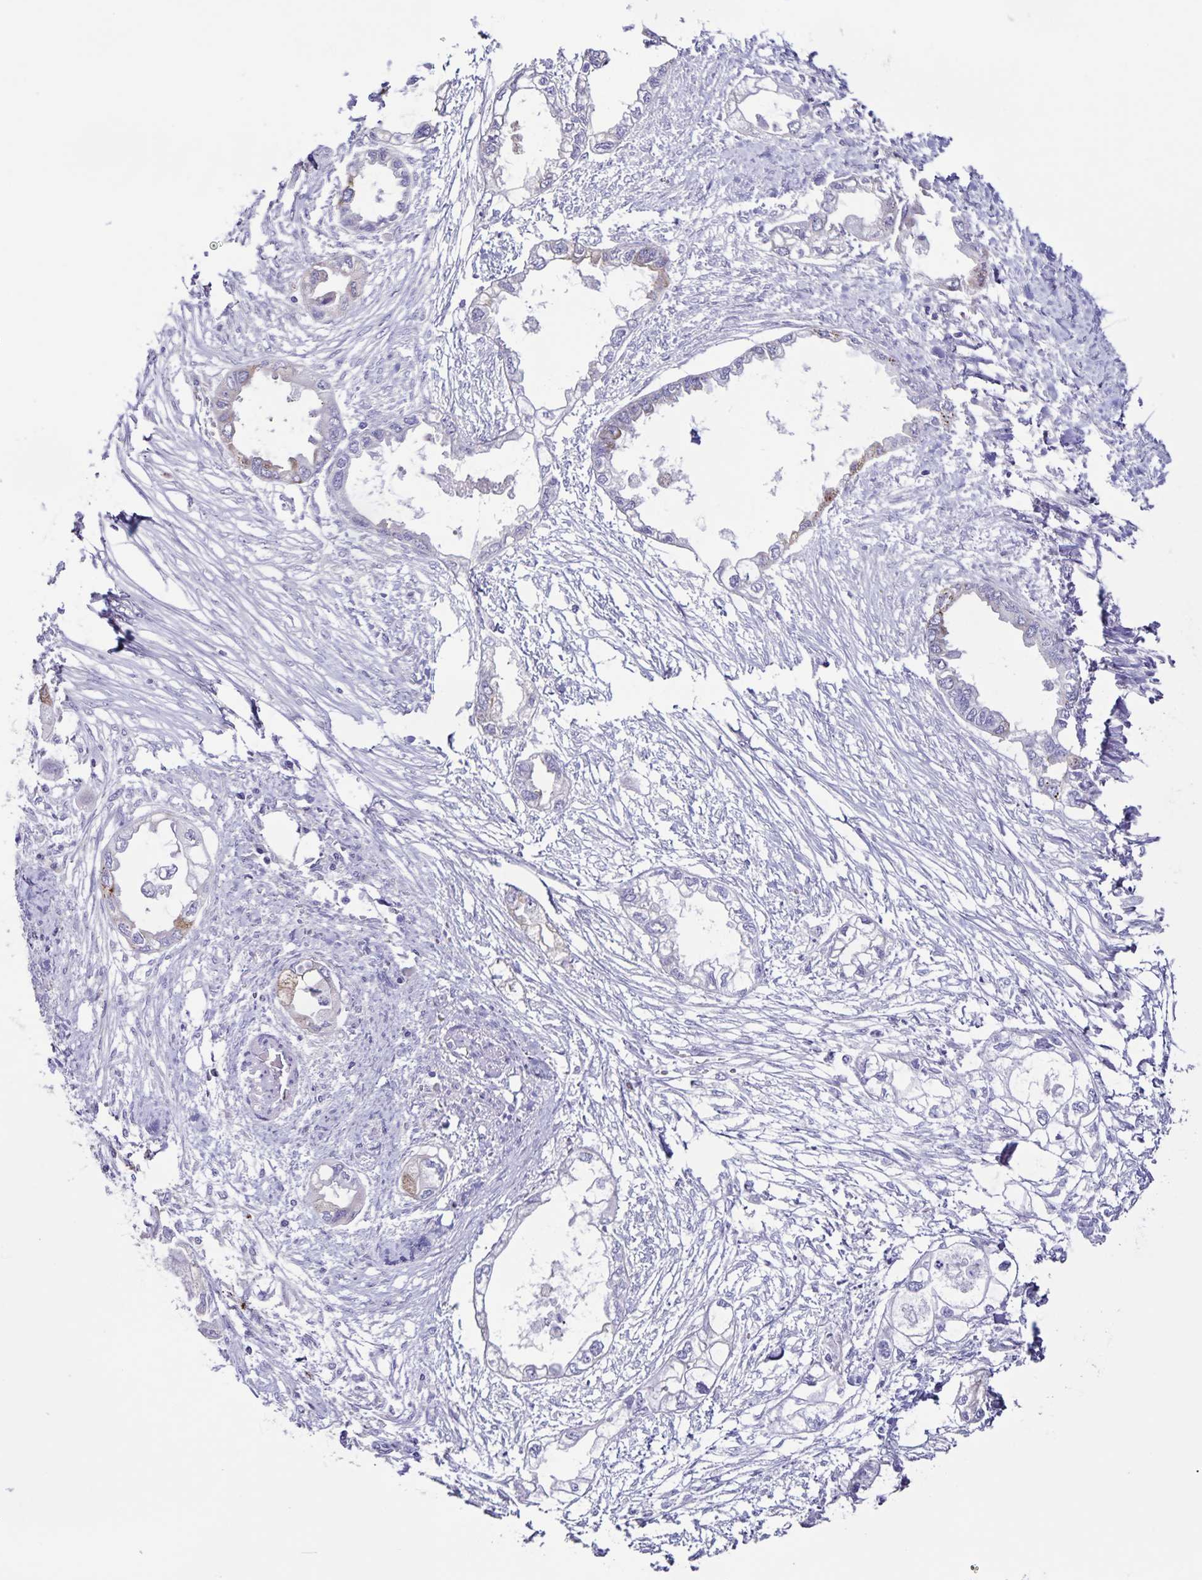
{"staining": {"intensity": "weak", "quantity": "<25%", "location": "cytoplasmic/membranous"}, "tissue": "endometrial cancer", "cell_type": "Tumor cells", "image_type": "cancer", "snomed": [{"axis": "morphology", "description": "Adenocarcinoma, NOS"}, {"axis": "morphology", "description": "Adenocarcinoma, metastatic, NOS"}, {"axis": "topography", "description": "Adipose tissue"}, {"axis": "topography", "description": "Endometrium"}], "caption": "This is an immunohistochemistry micrograph of human endometrial cancer. There is no expression in tumor cells.", "gene": "BOLL", "patient": {"sex": "female", "age": 67}}